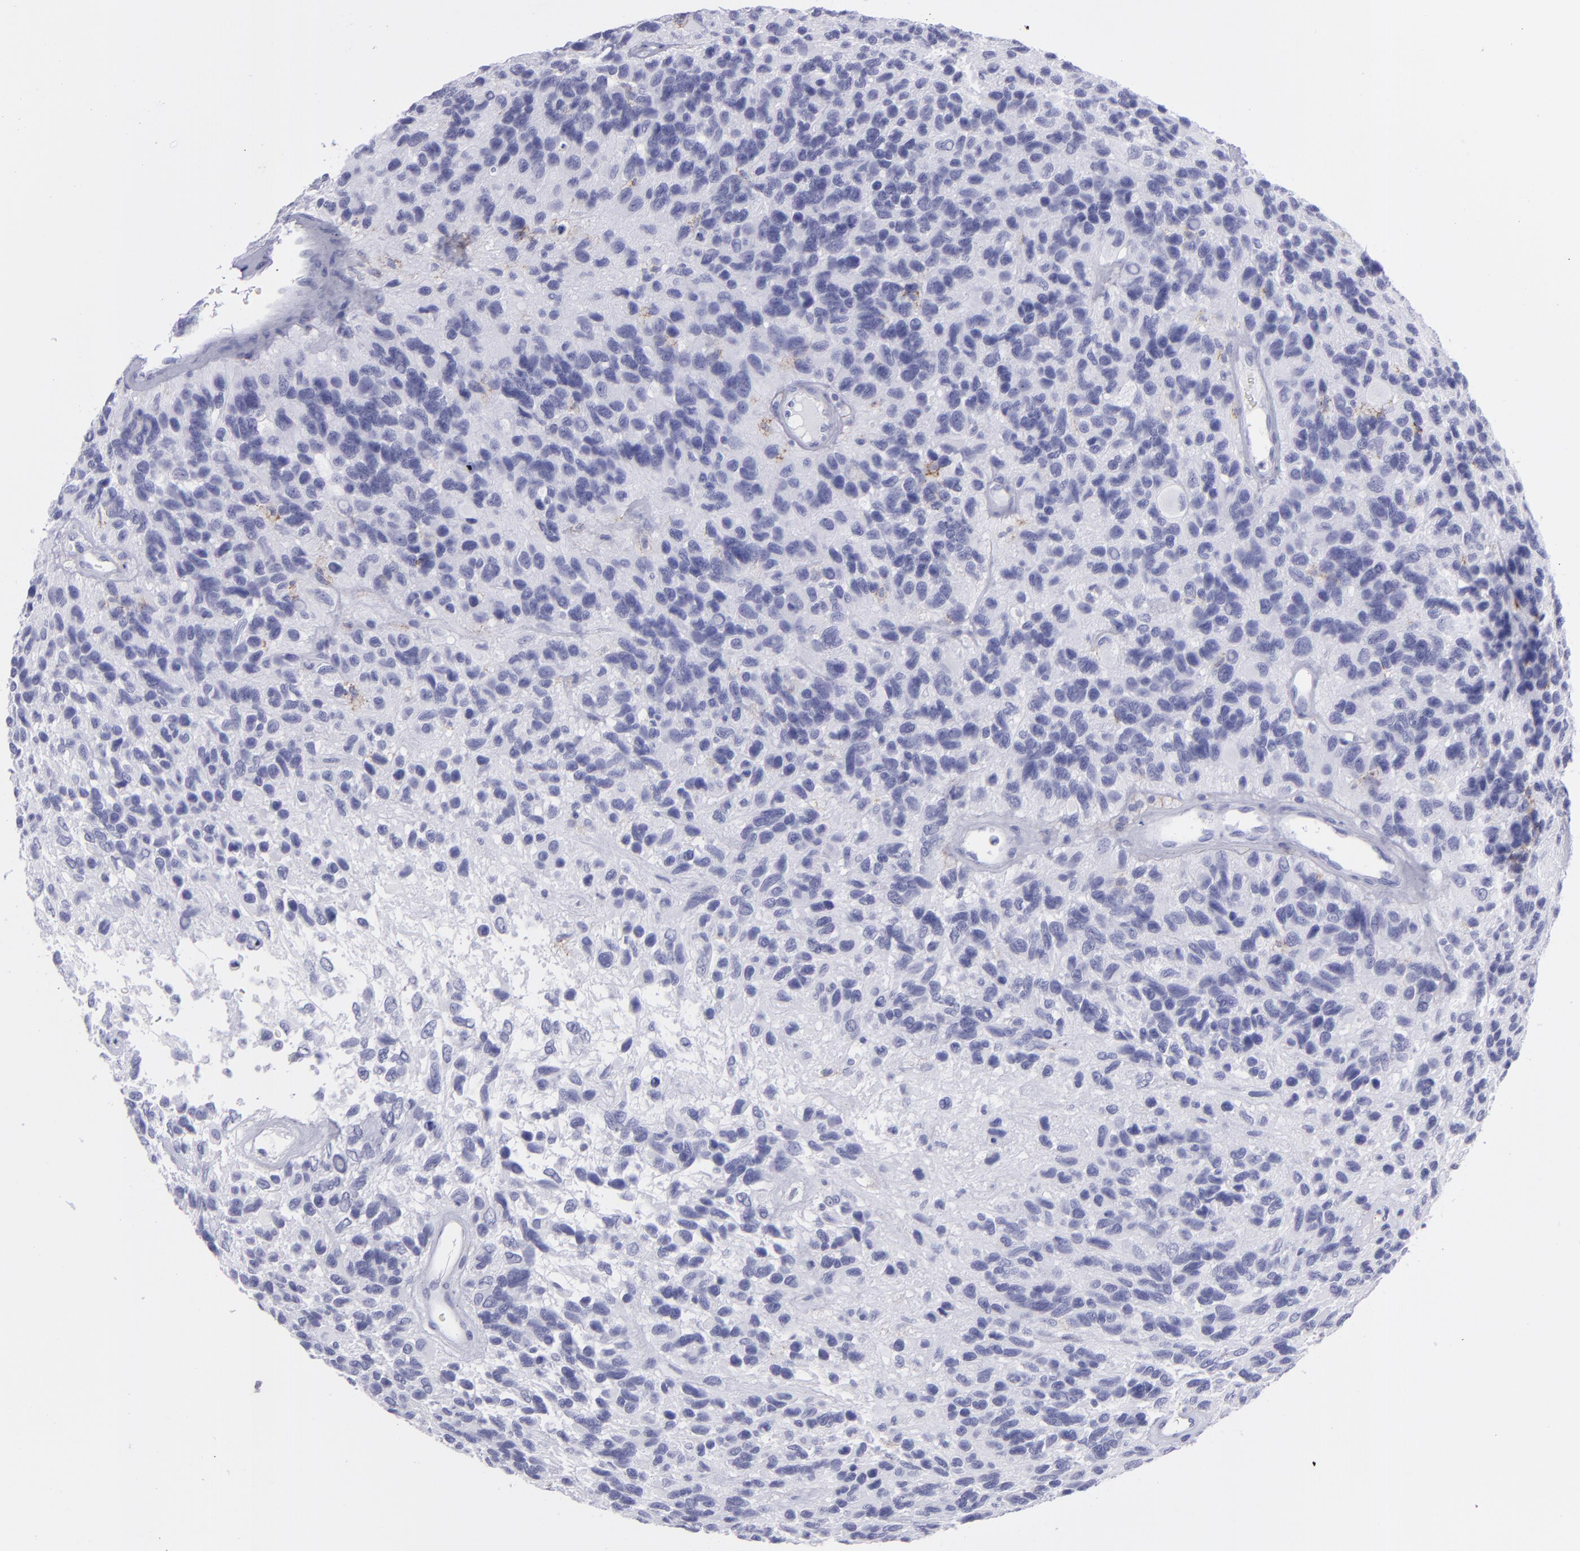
{"staining": {"intensity": "negative", "quantity": "none", "location": "none"}, "tissue": "glioma", "cell_type": "Tumor cells", "image_type": "cancer", "snomed": [{"axis": "morphology", "description": "Glioma, malignant, High grade"}, {"axis": "topography", "description": "Brain"}], "caption": "Malignant high-grade glioma stained for a protein using IHC exhibits no staining tumor cells.", "gene": "SELPLG", "patient": {"sex": "male", "age": 77}}